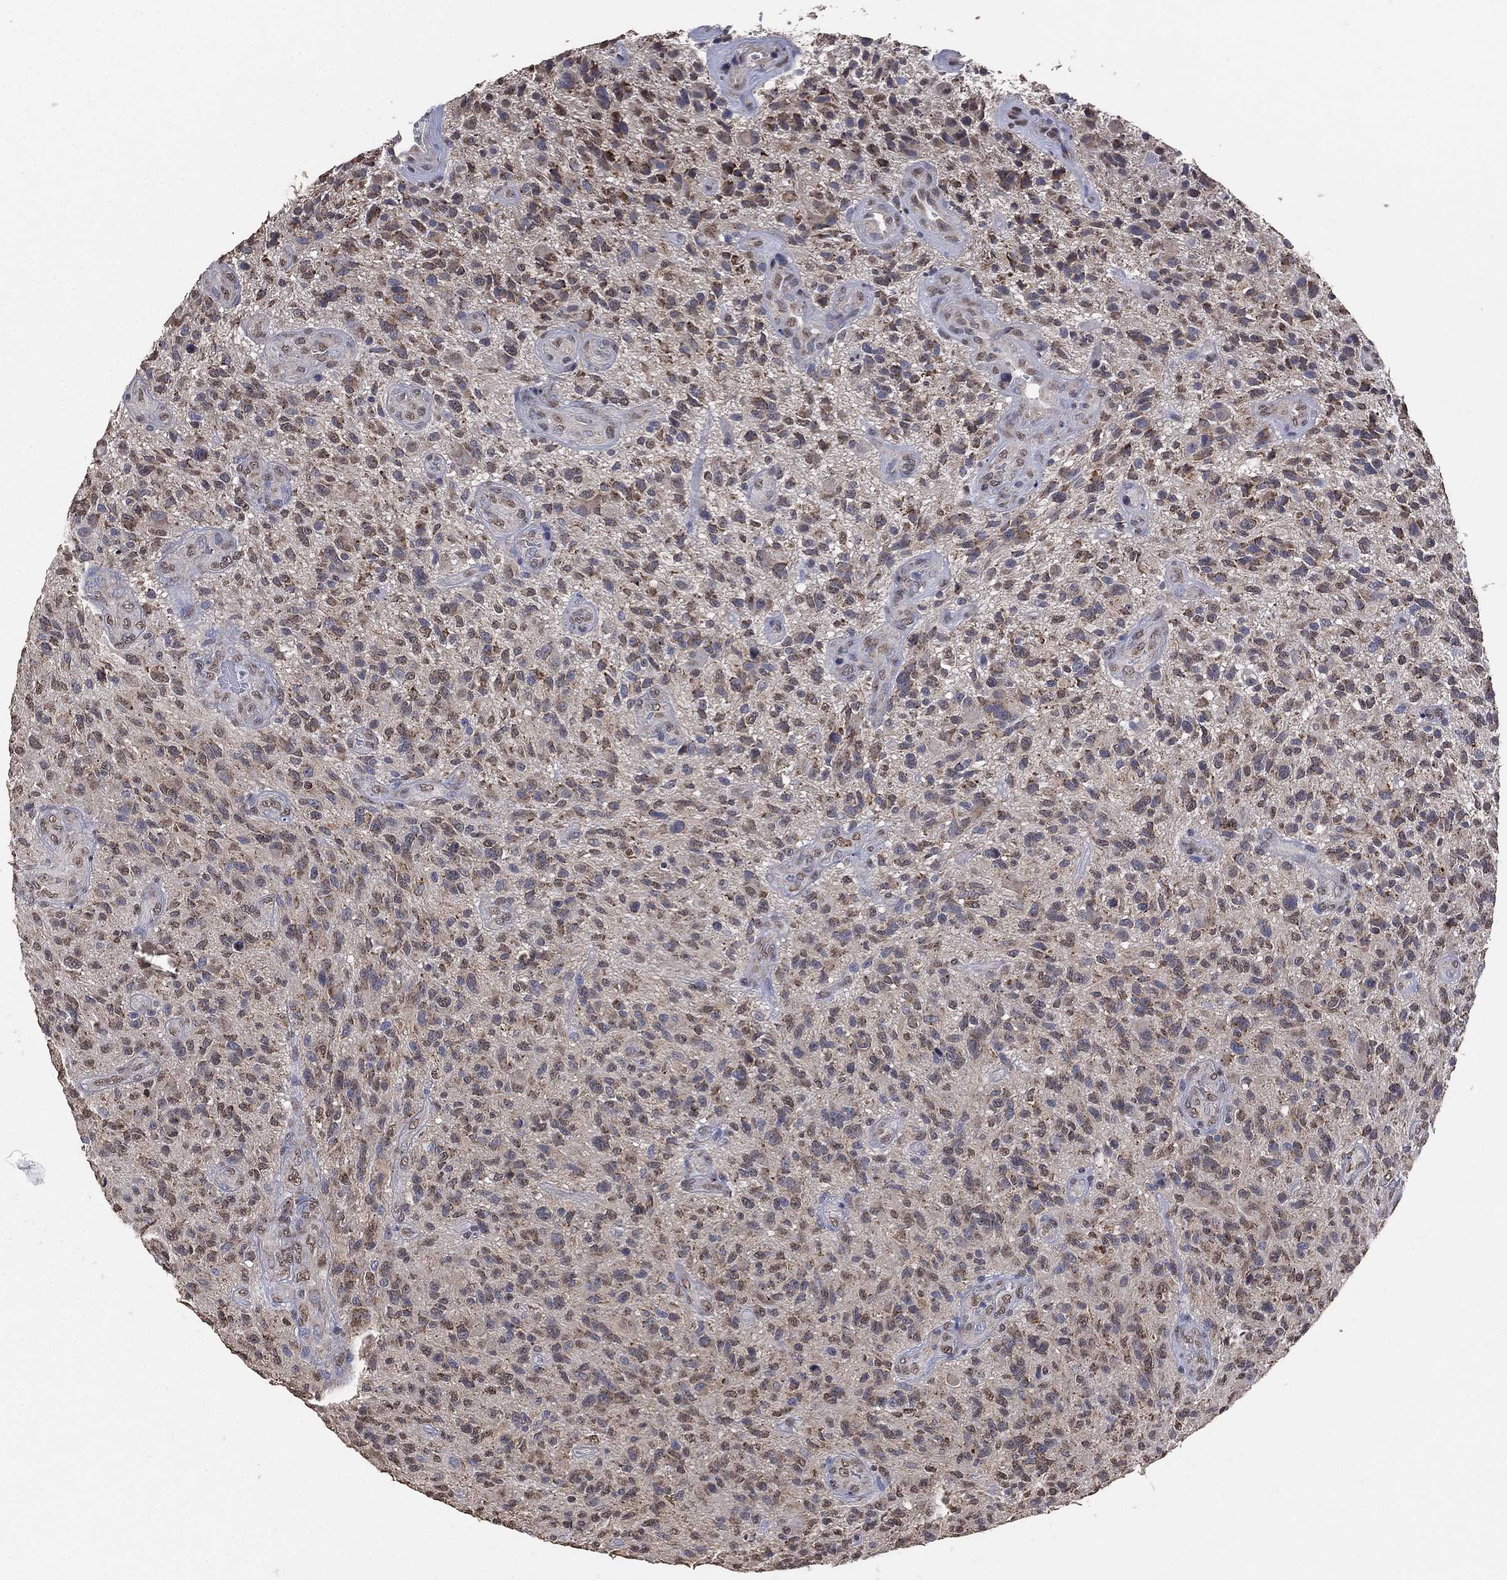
{"staining": {"intensity": "weak", "quantity": "<25%", "location": "cytoplasmic/membranous"}, "tissue": "glioma", "cell_type": "Tumor cells", "image_type": "cancer", "snomed": [{"axis": "morphology", "description": "Glioma, malignant, High grade"}, {"axis": "topography", "description": "Brain"}], "caption": "This is an immunohistochemistry (IHC) histopathology image of human malignant glioma (high-grade). There is no staining in tumor cells.", "gene": "ALDH7A1", "patient": {"sex": "male", "age": 47}}